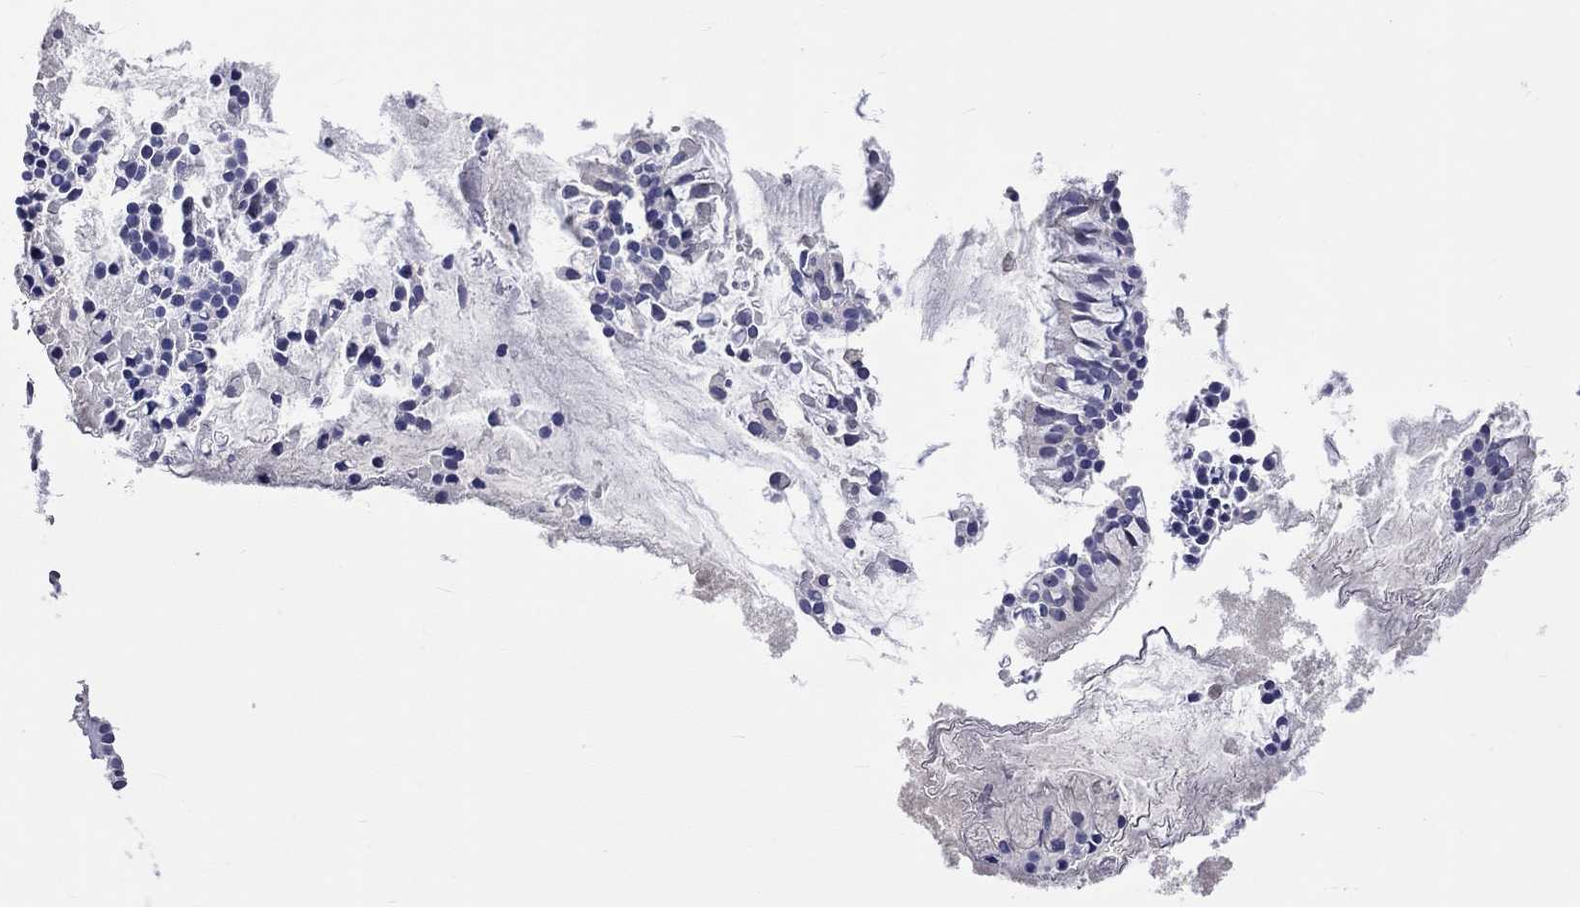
{"staining": {"intensity": "negative", "quantity": "none", "location": "none"}, "tissue": "nasopharynx", "cell_type": "Respiratory epithelial cells", "image_type": "normal", "snomed": [{"axis": "morphology", "description": "Normal tissue, NOS"}, {"axis": "topography", "description": "Nasopharynx"}], "caption": "Nasopharynx stained for a protein using immunohistochemistry shows no expression respiratory epithelial cells.", "gene": "LRFN4", "patient": {"sex": "male", "age": 51}}